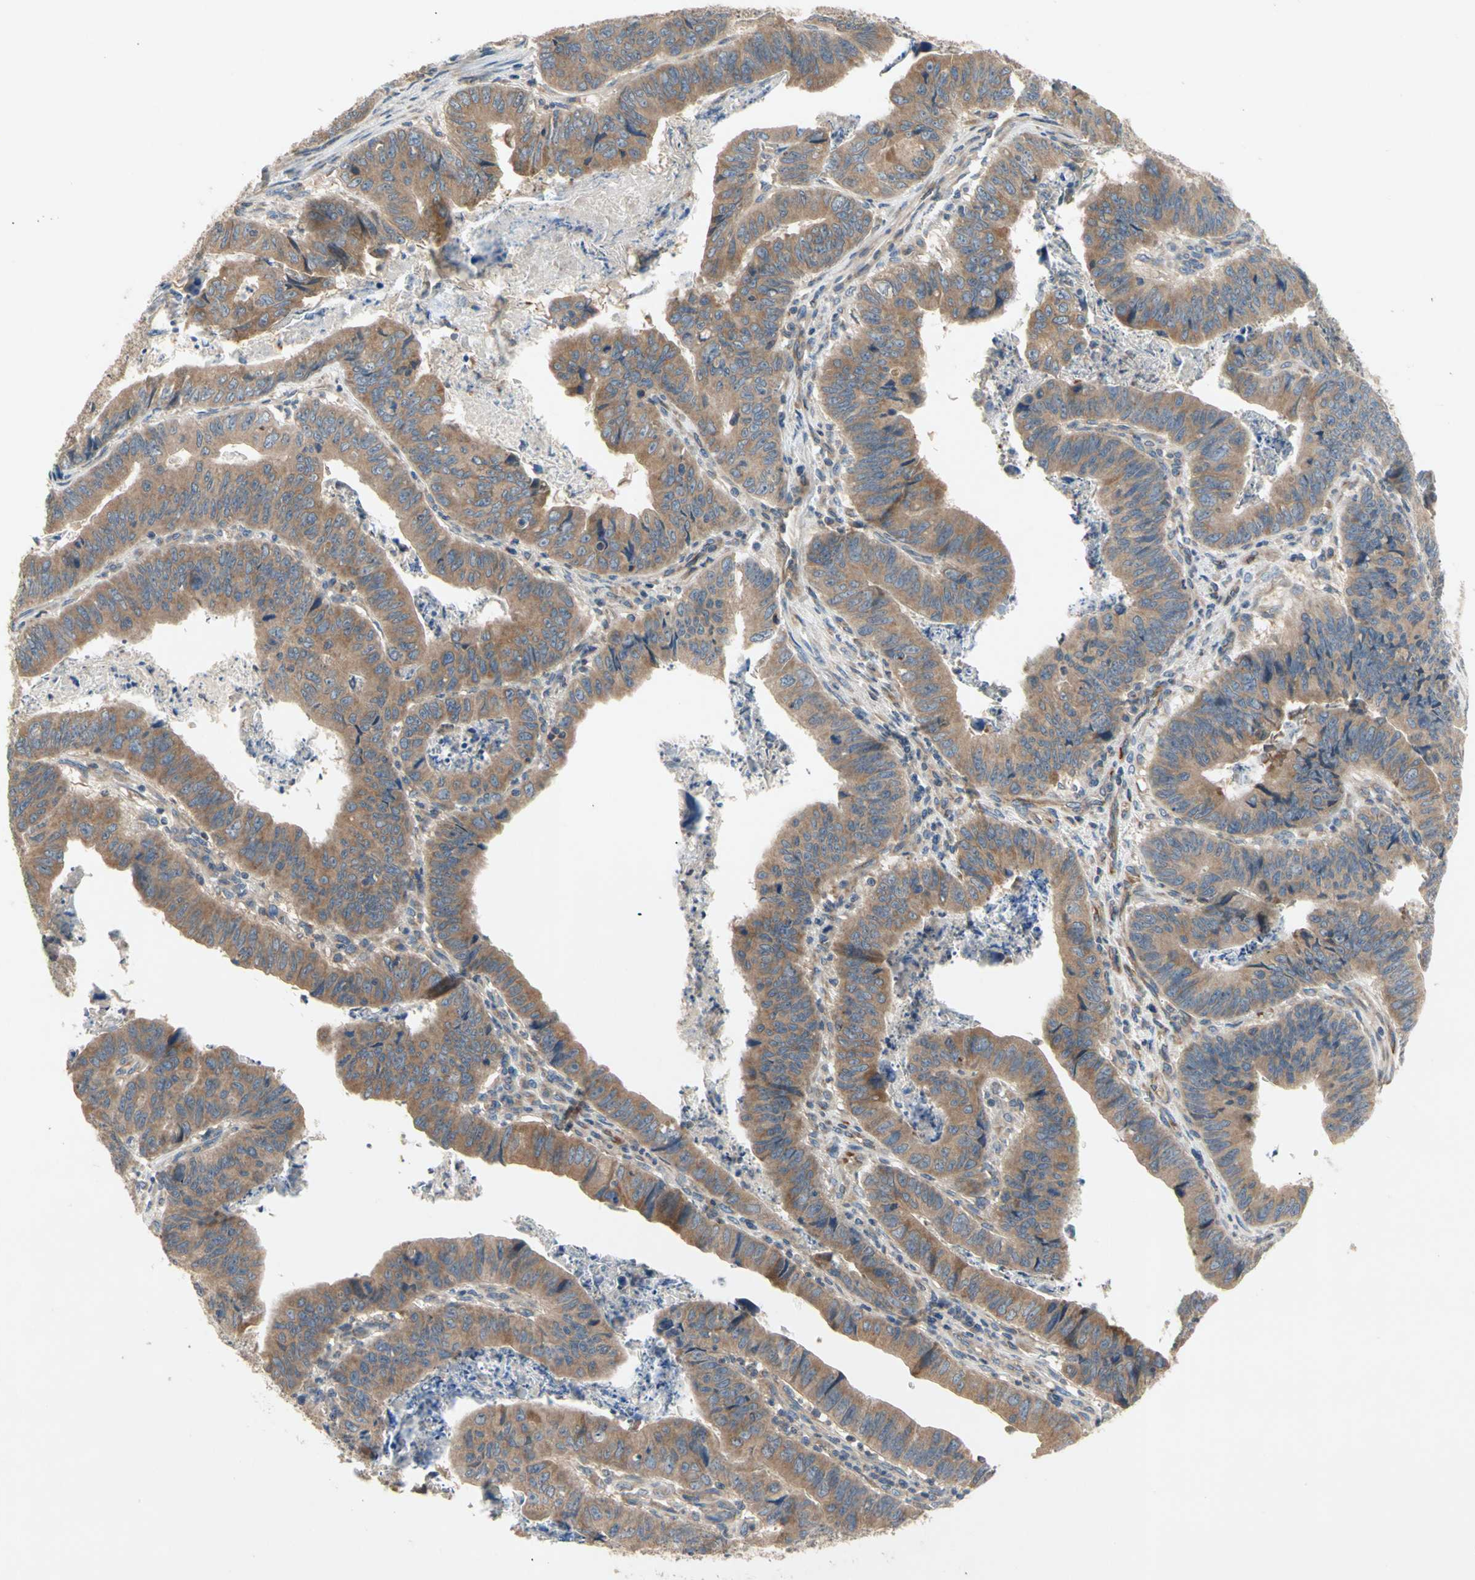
{"staining": {"intensity": "moderate", "quantity": ">75%", "location": "cytoplasmic/membranous"}, "tissue": "stomach cancer", "cell_type": "Tumor cells", "image_type": "cancer", "snomed": [{"axis": "morphology", "description": "Adenocarcinoma, NOS"}, {"axis": "topography", "description": "Stomach, lower"}], "caption": "IHC image of human stomach adenocarcinoma stained for a protein (brown), which displays medium levels of moderate cytoplasmic/membranous expression in approximately >75% of tumor cells.", "gene": "XYLT1", "patient": {"sex": "male", "age": 77}}